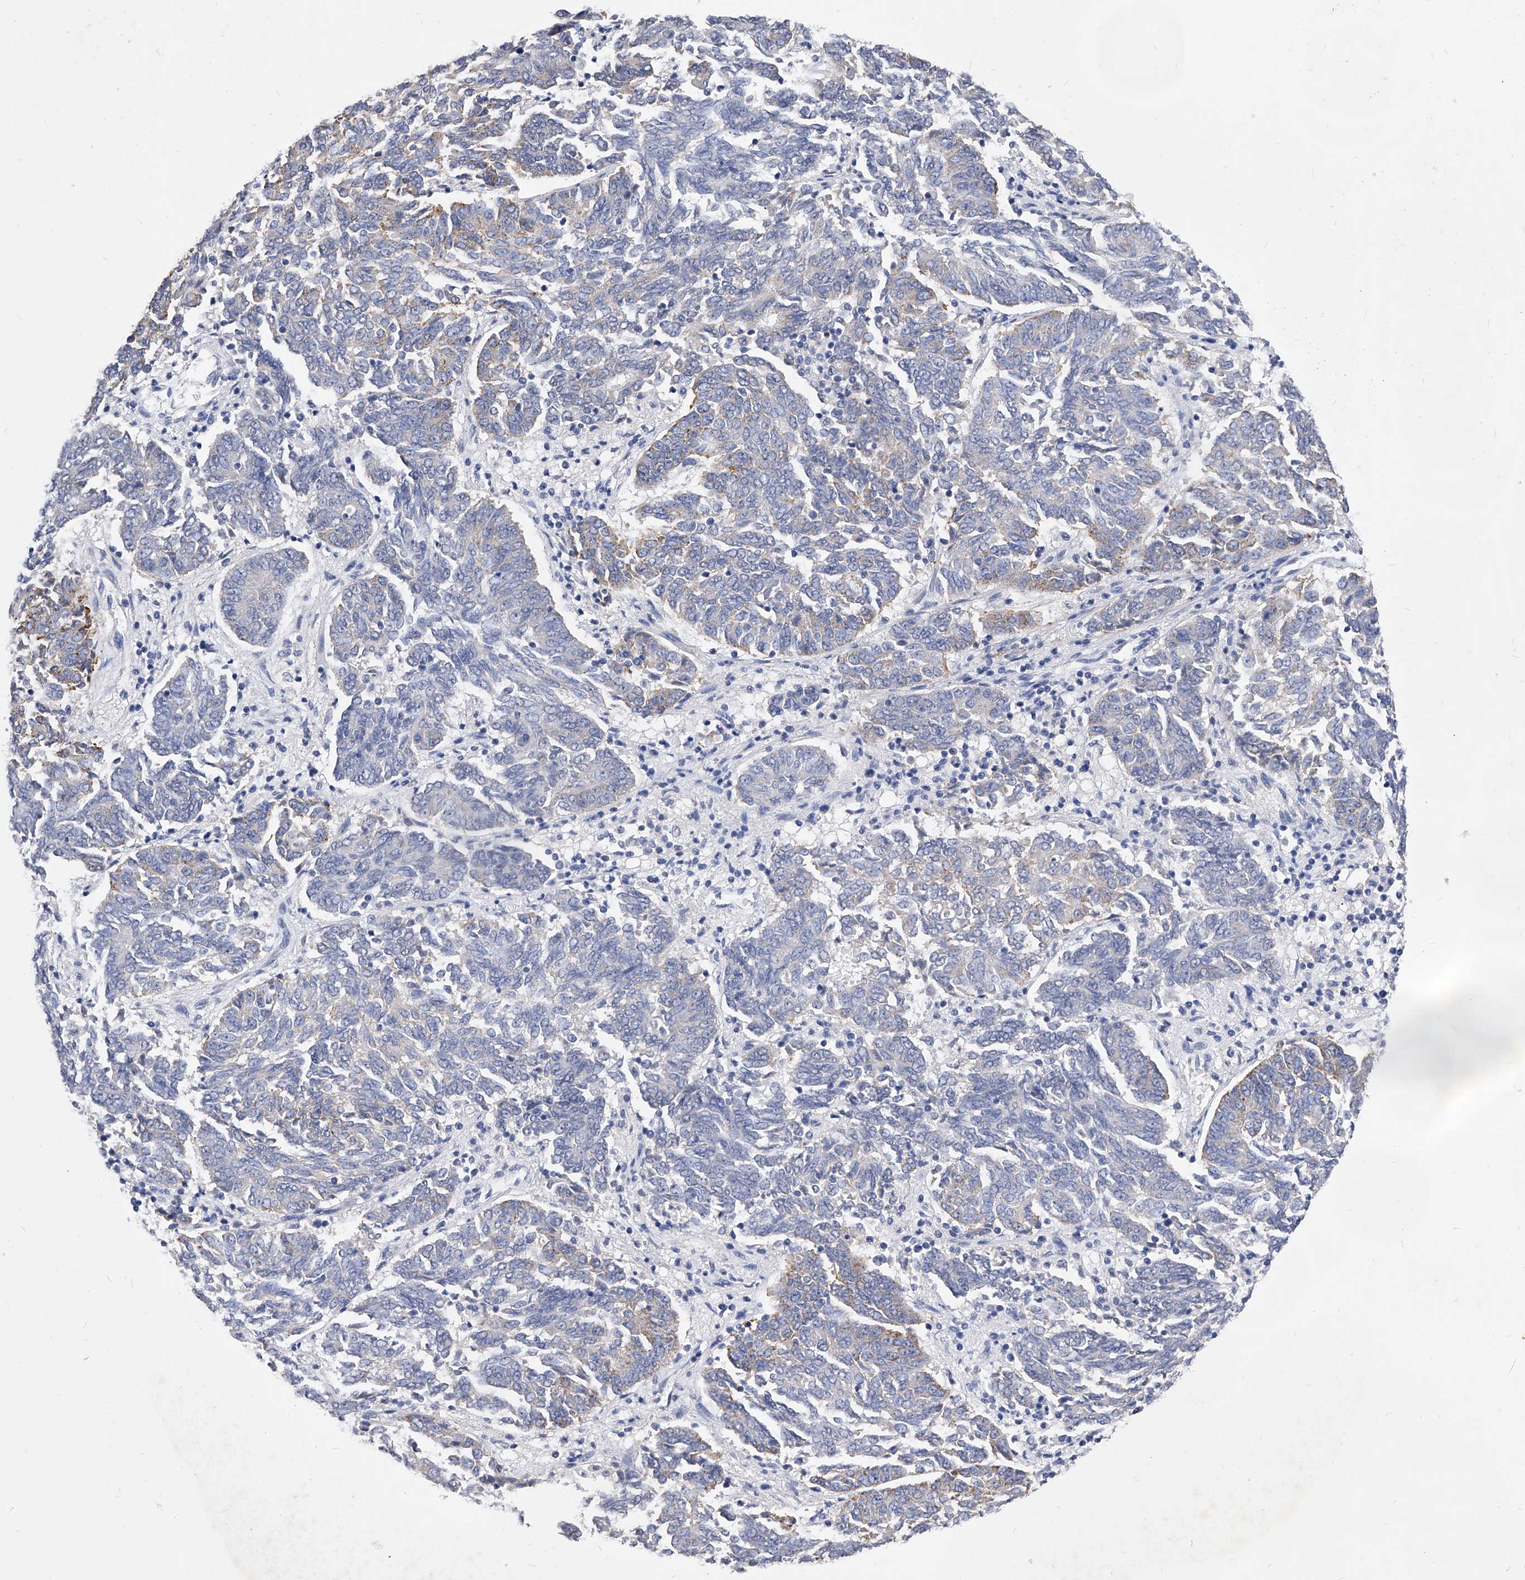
{"staining": {"intensity": "weak", "quantity": "<25%", "location": "cytoplasmic/membranous"}, "tissue": "endometrial cancer", "cell_type": "Tumor cells", "image_type": "cancer", "snomed": [{"axis": "morphology", "description": "Adenocarcinoma, NOS"}, {"axis": "topography", "description": "Endometrium"}], "caption": "A photomicrograph of human endometrial cancer (adenocarcinoma) is negative for staining in tumor cells.", "gene": "ZNF529", "patient": {"sex": "female", "age": 80}}